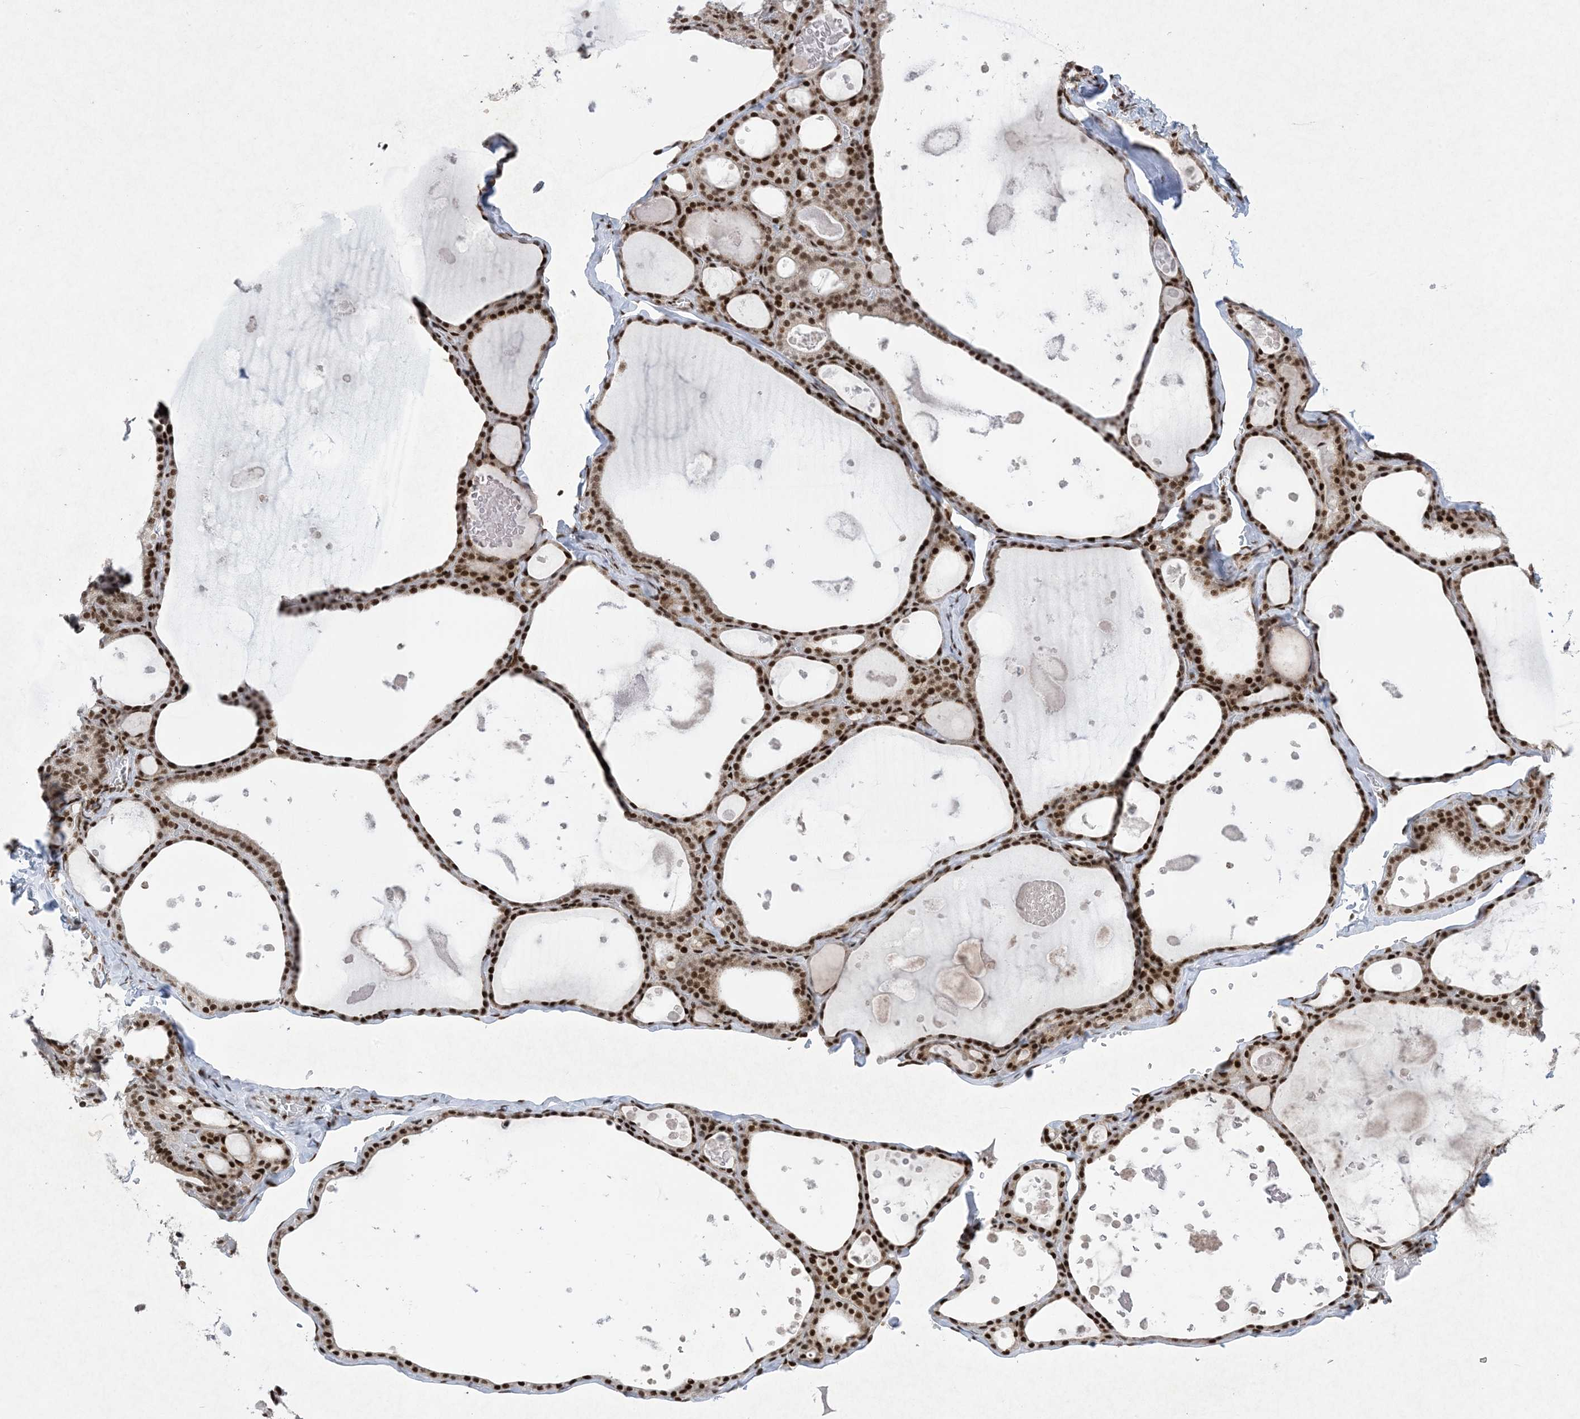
{"staining": {"intensity": "strong", "quantity": ">75%", "location": "nuclear"}, "tissue": "thyroid gland", "cell_type": "Glandular cells", "image_type": "normal", "snomed": [{"axis": "morphology", "description": "Normal tissue, NOS"}, {"axis": "topography", "description": "Thyroid gland"}], "caption": "Protein staining of normal thyroid gland exhibits strong nuclear staining in about >75% of glandular cells.", "gene": "PKNOX2", "patient": {"sex": "male", "age": 56}}